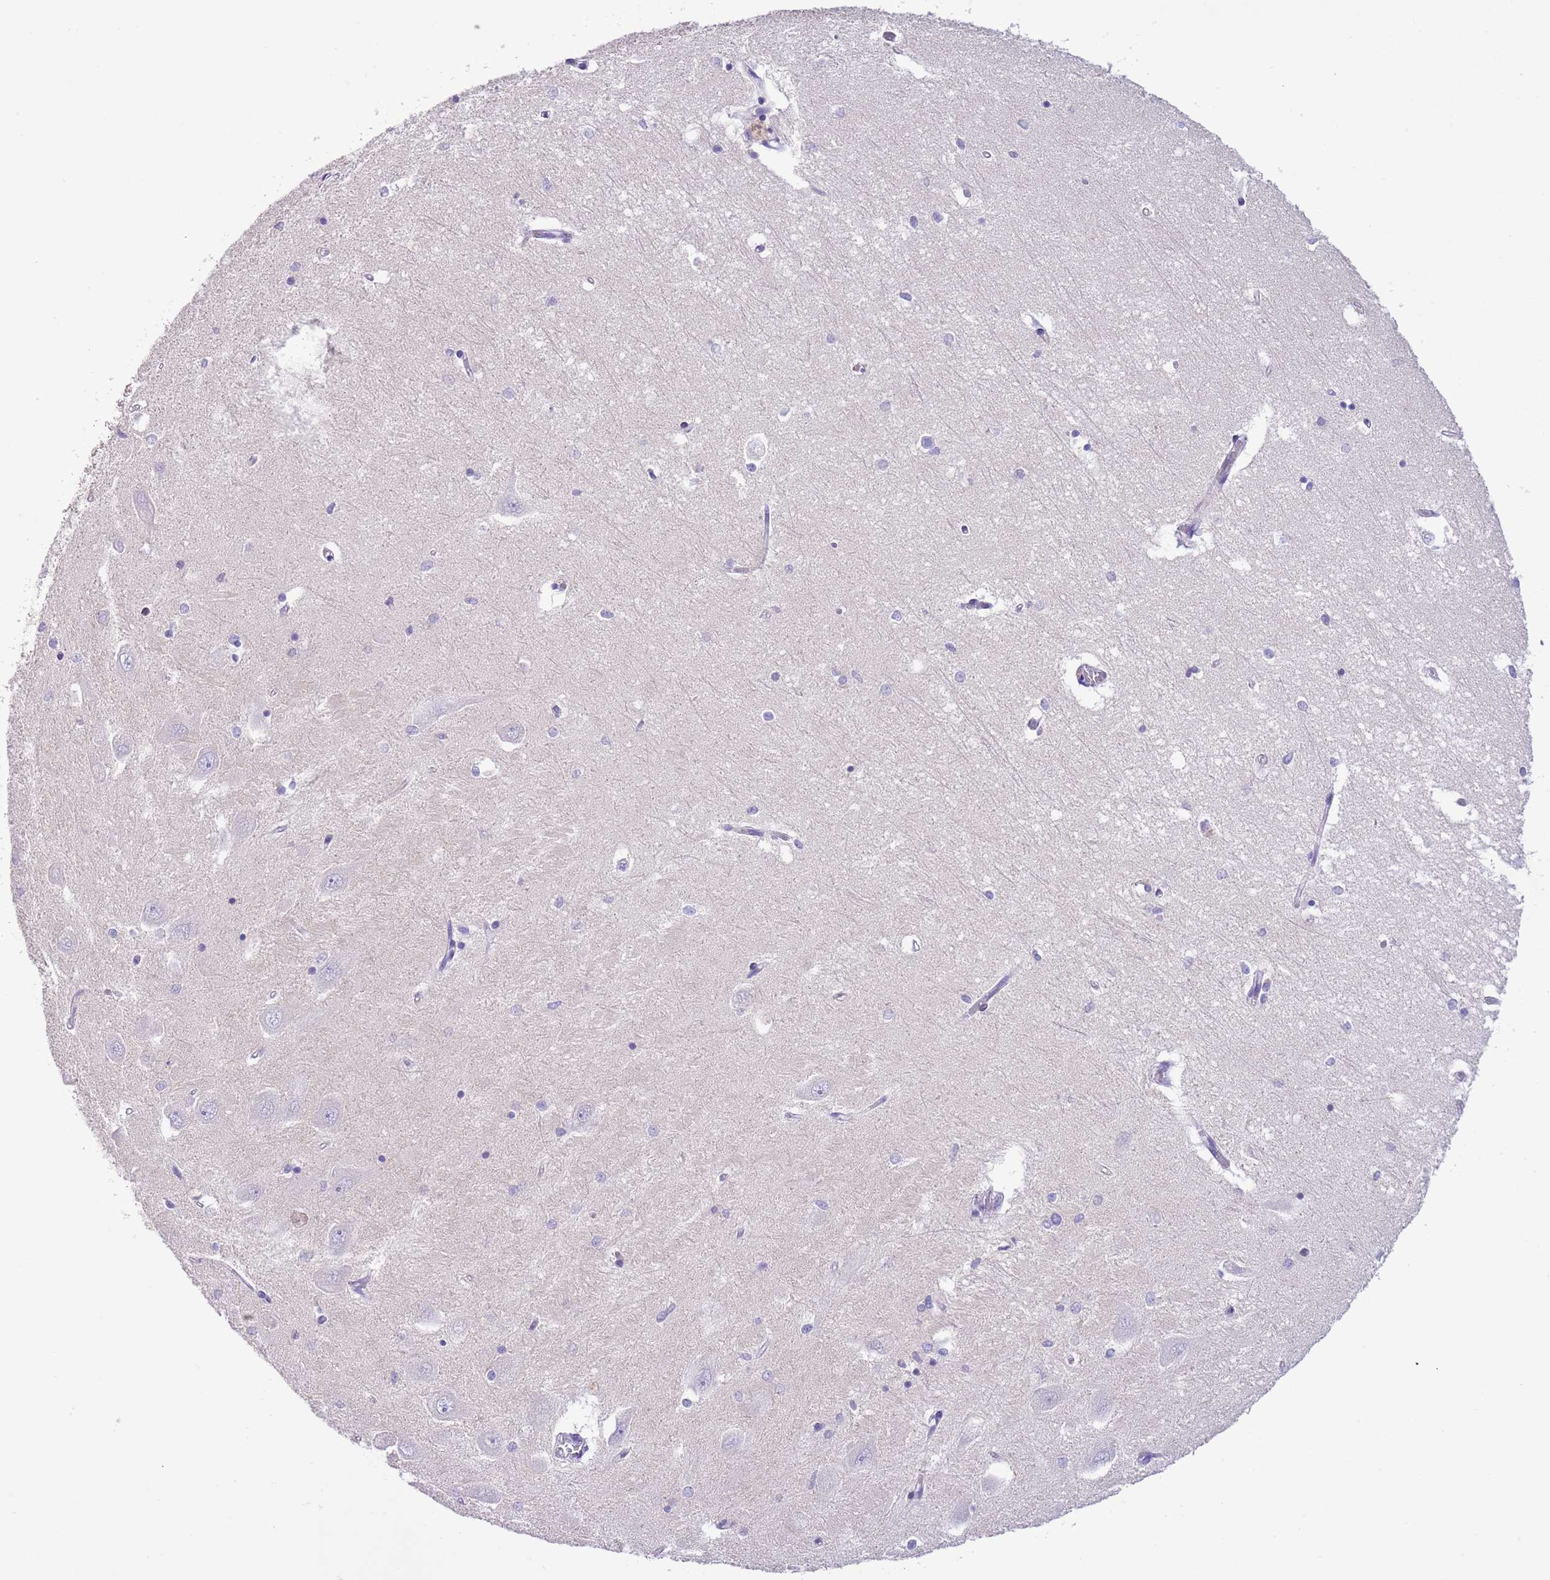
{"staining": {"intensity": "negative", "quantity": "none", "location": "none"}, "tissue": "hippocampus", "cell_type": "Glial cells", "image_type": "normal", "snomed": [{"axis": "morphology", "description": "Normal tissue, NOS"}, {"axis": "topography", "description": "Hippocampus"}], "caption": "Glial cells are negative for protein expression in normal human hippocampus. Nuclei are stained in blue.", "gene": "CLEC2A", "patient": {"sex": "male", "age": 45}}